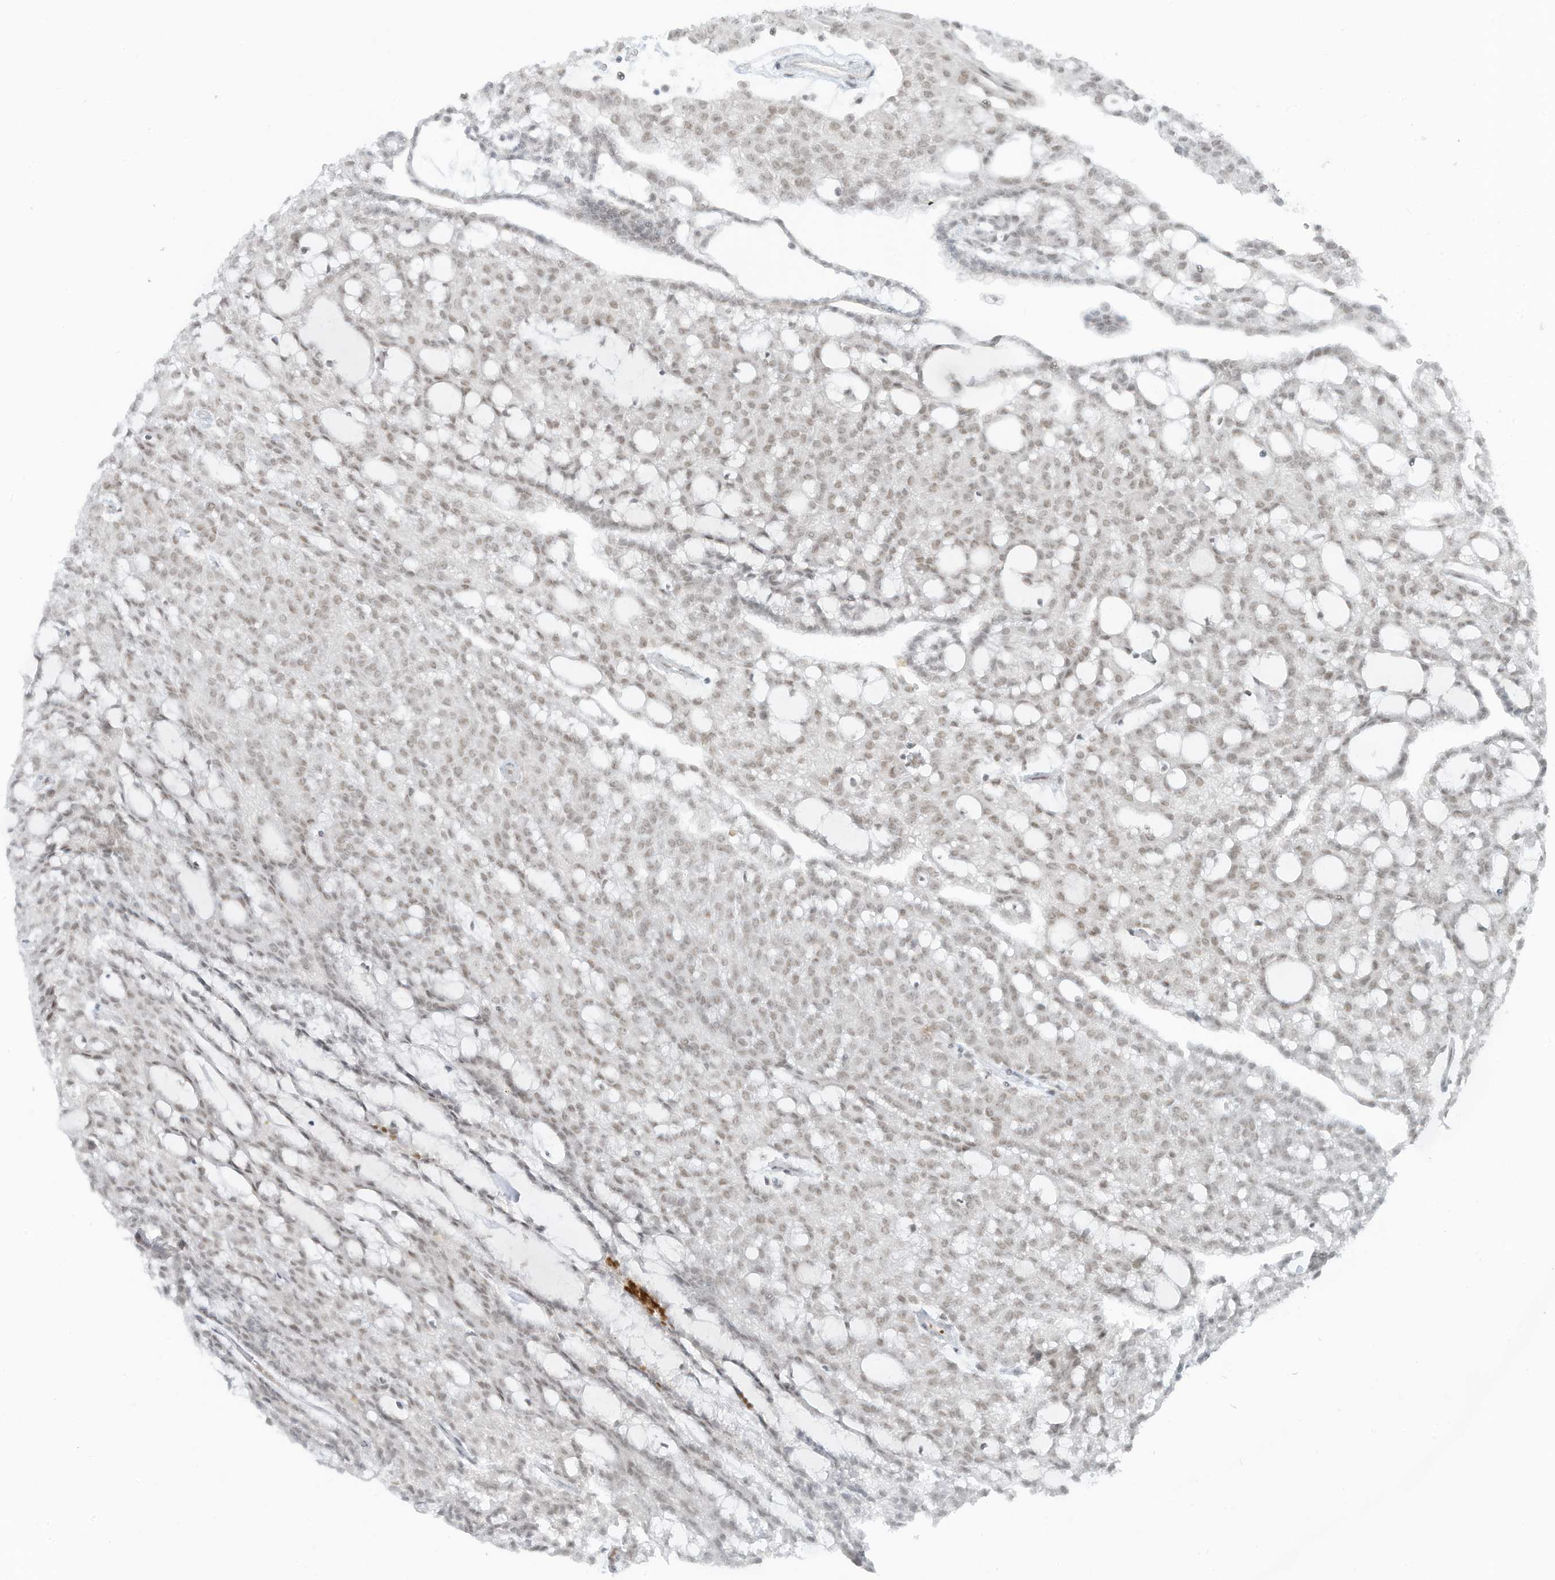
{"staining": {"intensity": "weak", "quantity": ">75%", "location": "nuclear"}, "tissue": "renal cancer", "cell_type": "Tumor cells", "image_type": "cancer", "snomed": [{"axis": "morphology", "description": "Adenocarcinoma, NOS"}, {"axis": "topography", "description": "Kidney"}], "caption": "IHC image of neoplastic tissue: renal cancer (adenocarcinoma) stained using immunohistochemistry exhibits low levels of weak protein expression localized specifically in the nuclear of tumor cells, appearing as a nuclear brown color.", "gene": "ECT2L", "patient": {"sex": "male", "age": 63}}